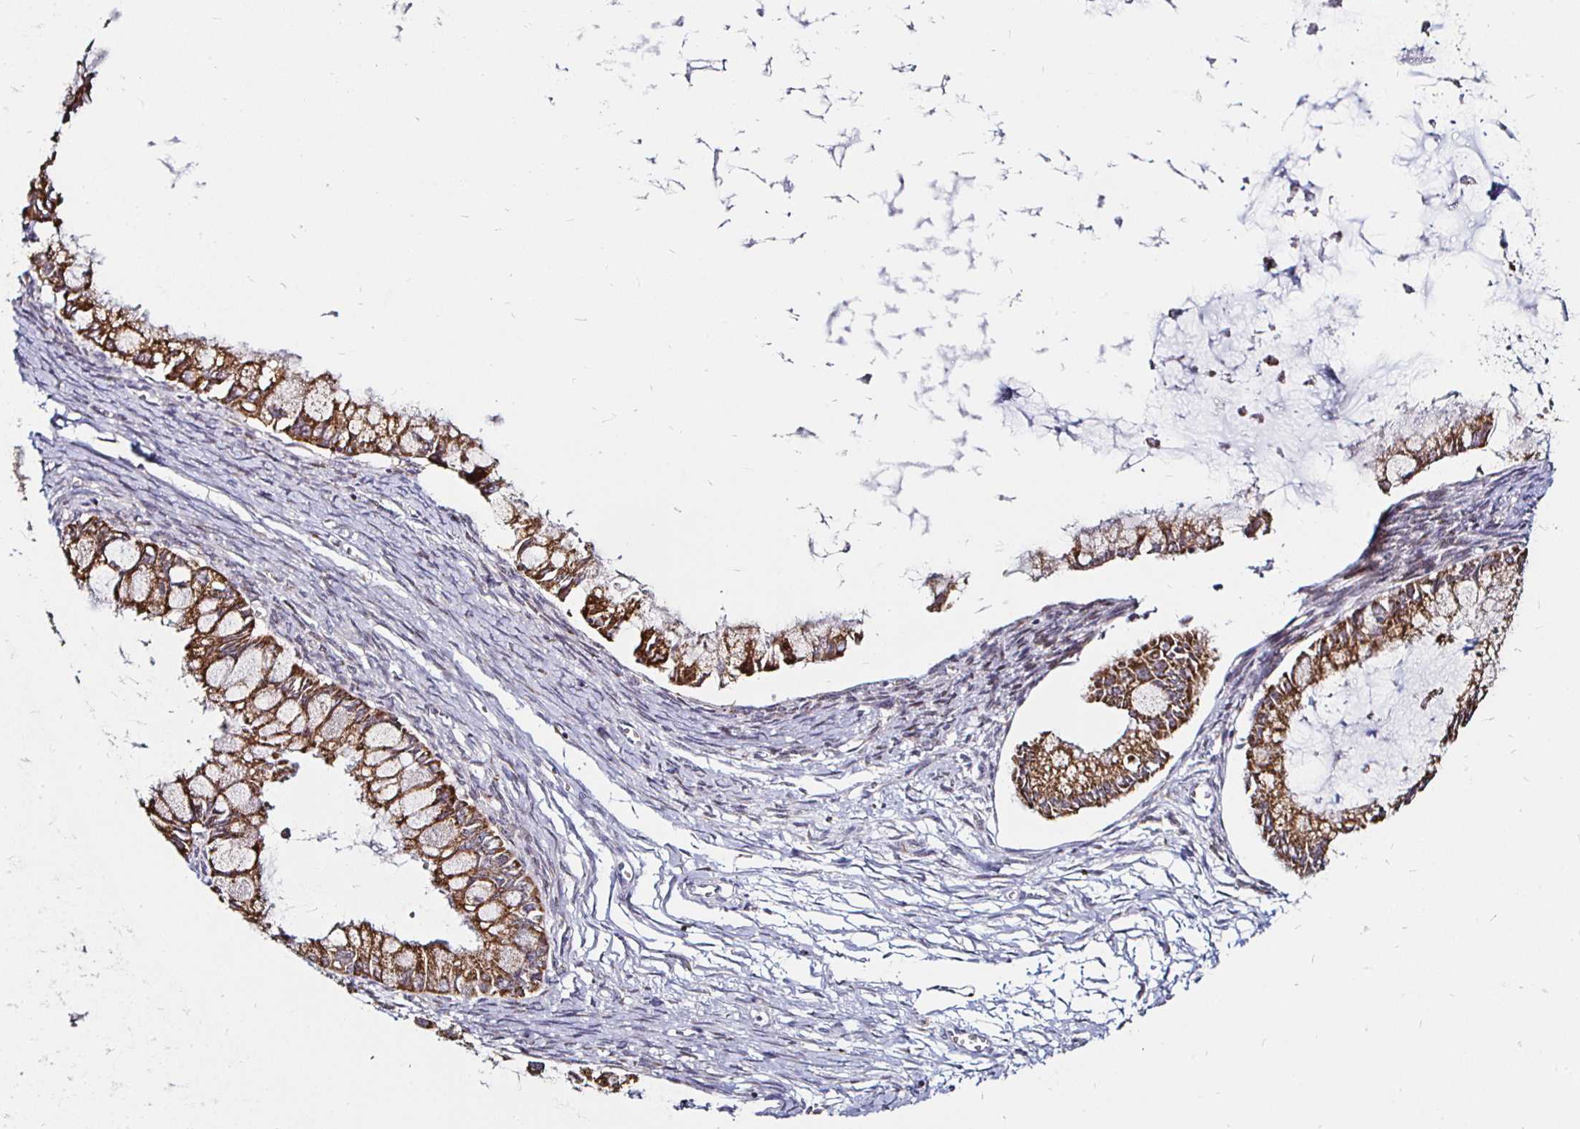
{"staining": {"intensity": "moderate", "quantity": ">75%", "location": "cytoplasmic/membranous"}, "tissue": "ovarian cancer", "cell_type": "Tumor cells", "image_type": "cancer", "snomed": [{"axis": "morphology", "description": "Cystadenocarcinoma, mucinous, NOS"}, {"axis": "topography", "description": "Ovary"}], "caption": "The micrograph exhibits staining of mucinous cystadenocarcinoma (ovarian), revealing moderate cytoplasmic/membranous protein staining (brown color) within tumor cells. (Brightfield microscopy of DAB IHC at high magnification).", "gene": "ATG3", "patient": {"sex": "female", "age": 34}}